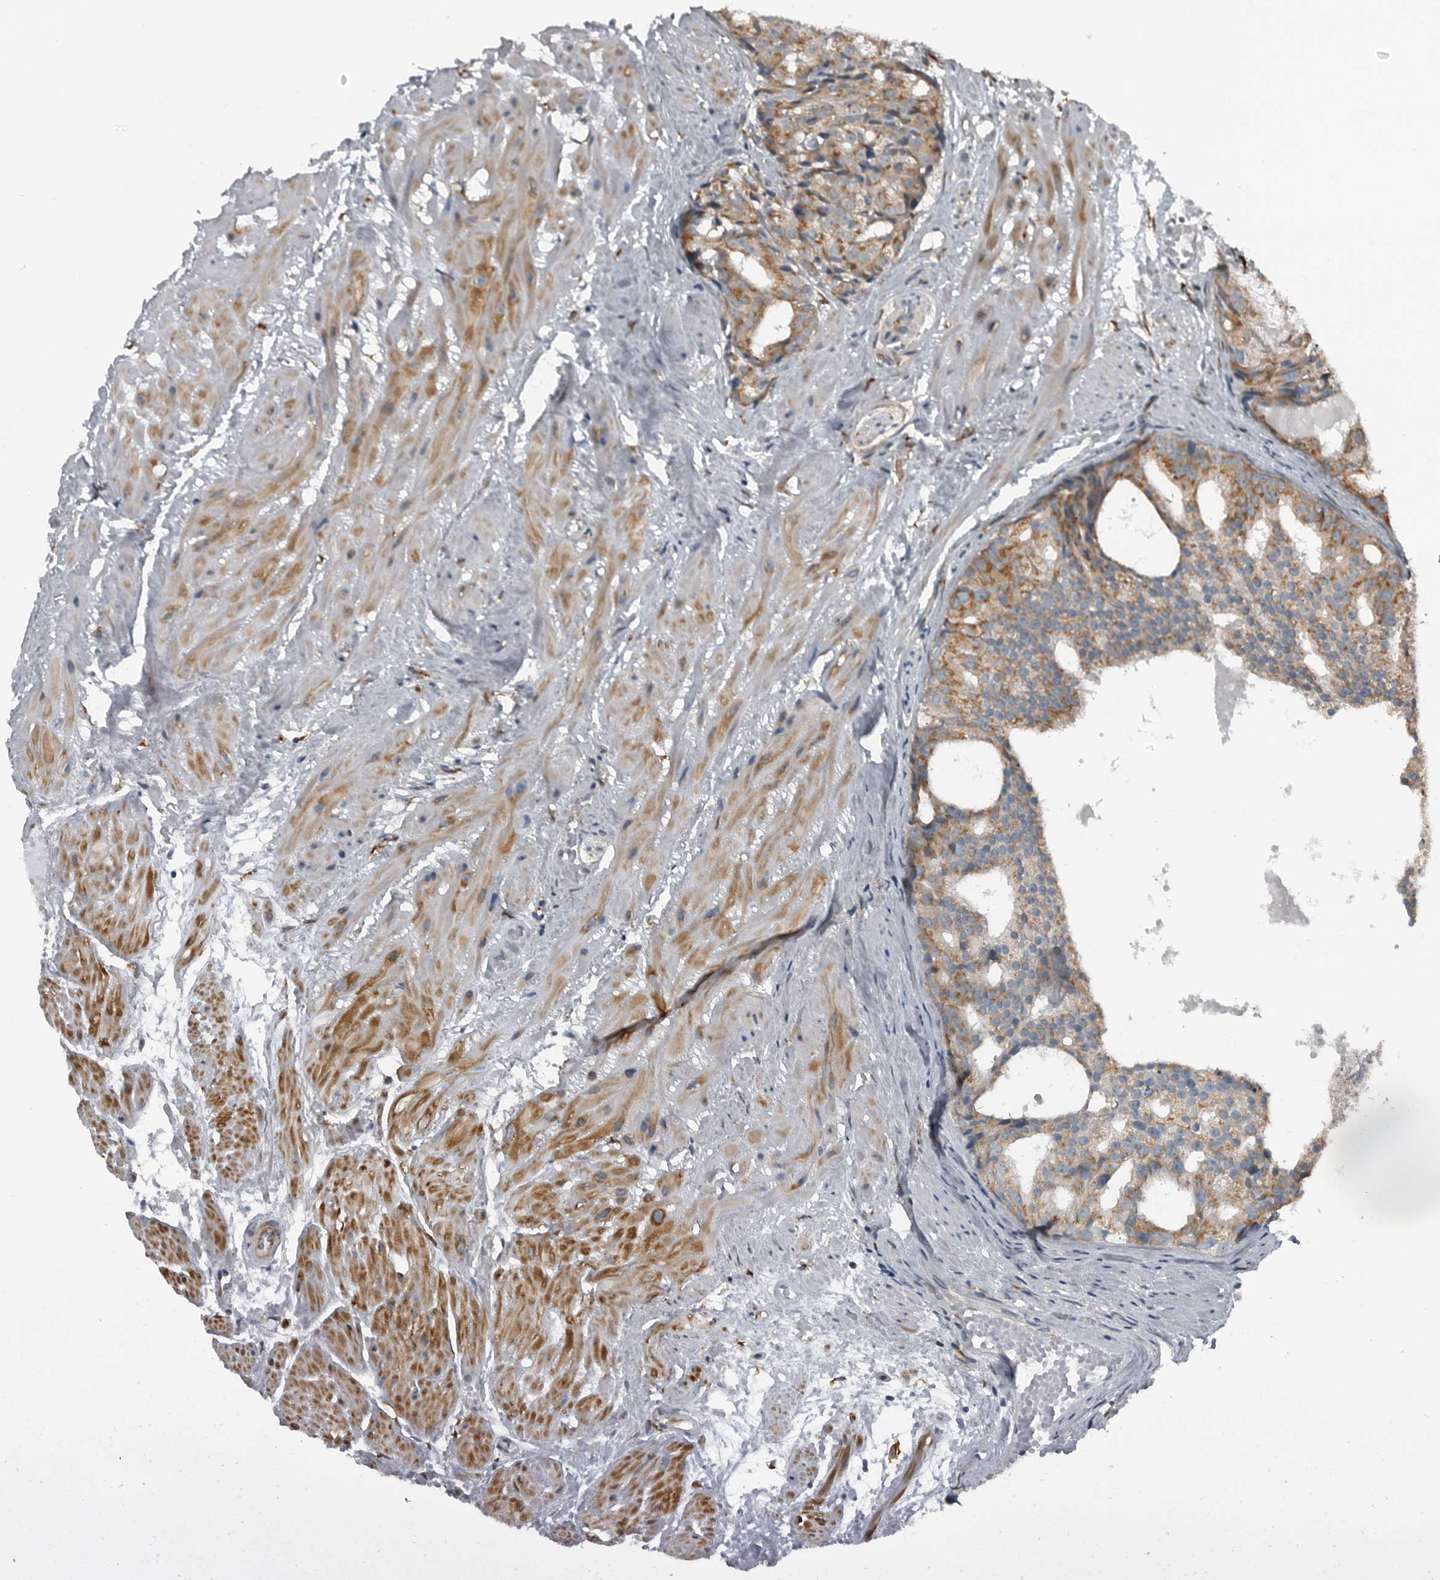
{"staining": {"intensity": "moderate", "quantity": ">75%", "location": "cytoplasmic/membranous"}, "tissue": "prostate cancer", "cell_type": "Tumor cells", "image_type": "cancer", "snomed": [{"axis": "morphology", "description": "Adenocarcinoma, Low grade"}, {"axis": "topography", "description": "Prostate"}], "caption": "Immunohistochemical staining of prostate low-grade adenocarcinoma shows moderate cytoplasmic/membranous protein positivity in approximately >75% of tumor cells.", "gene": "CEP85", "patient": {"sex": "male", "age": 88}}